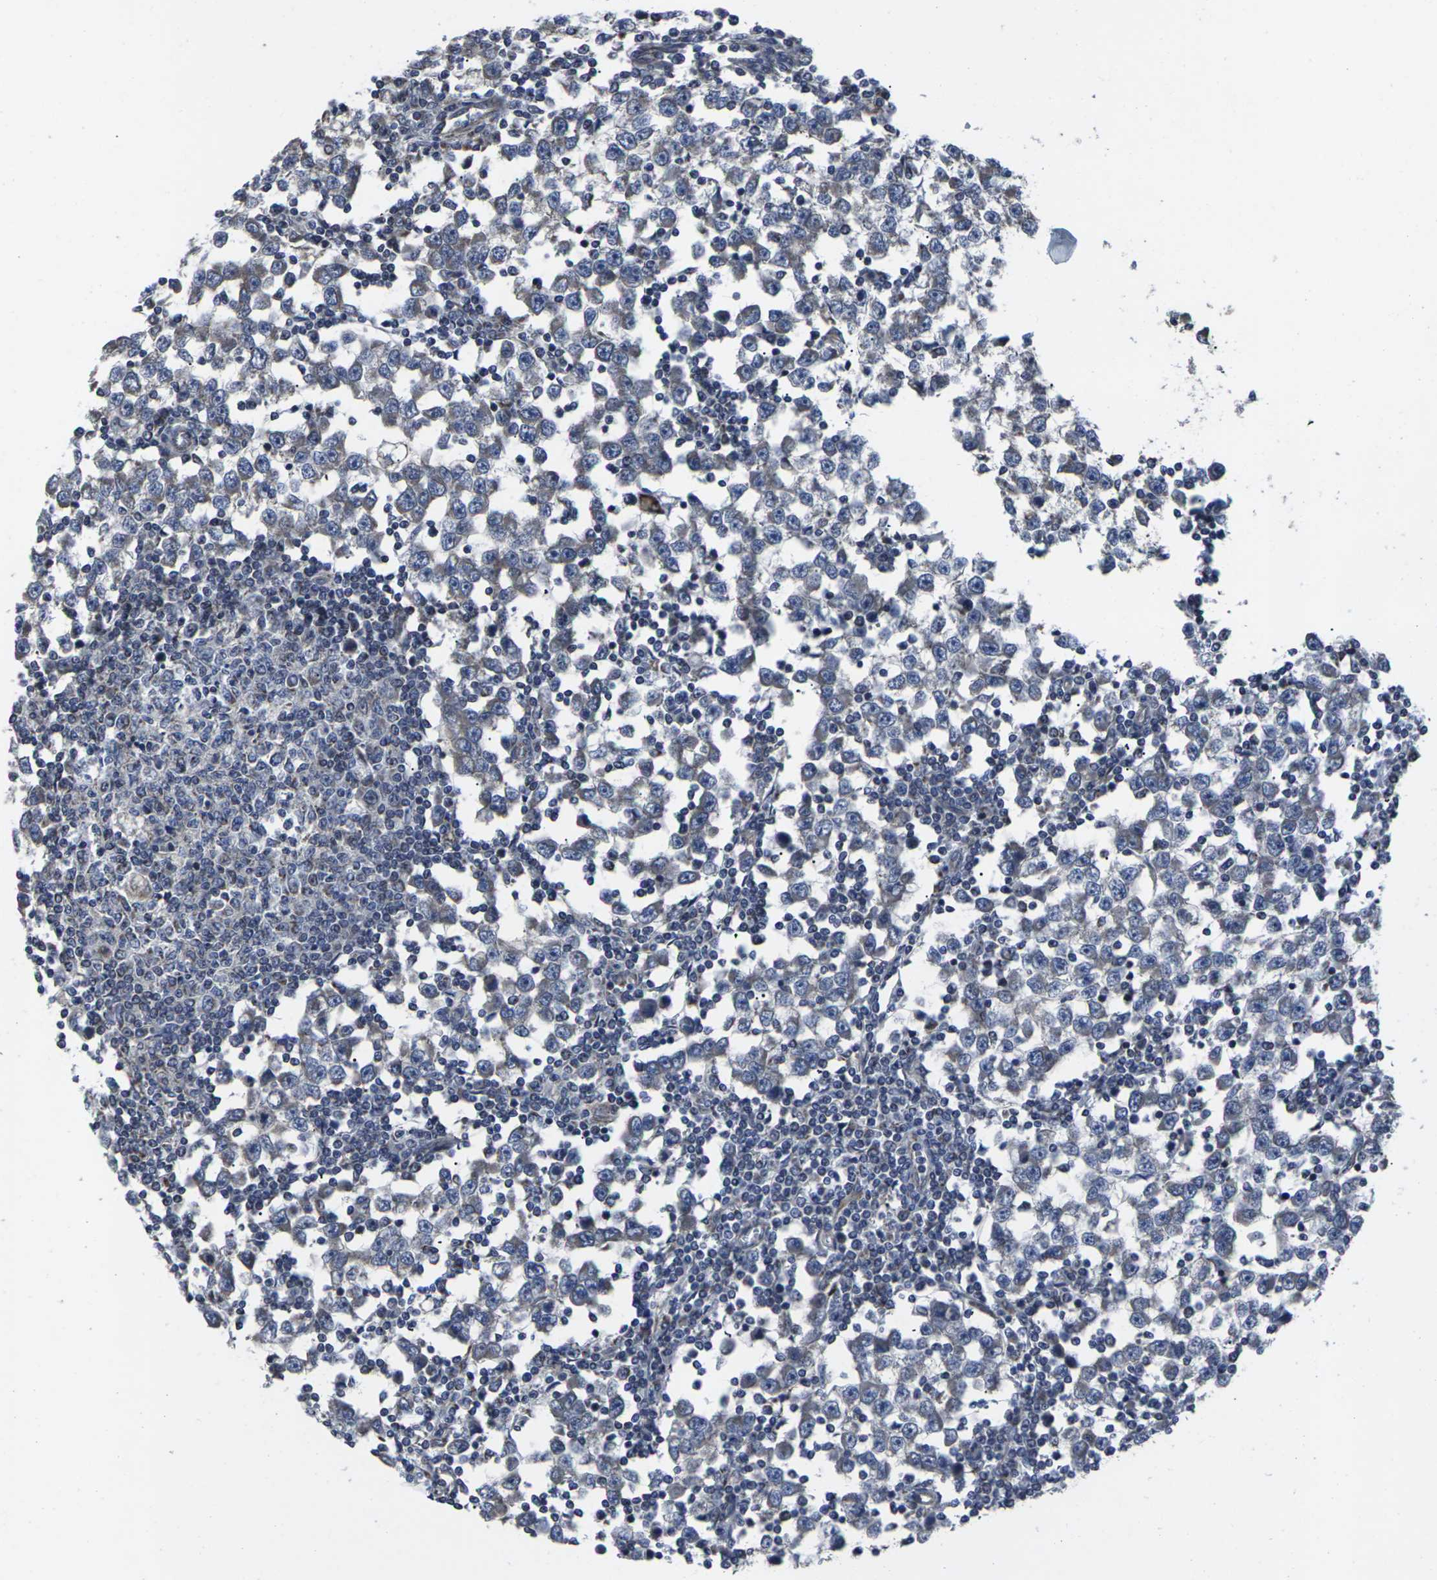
{"staining": {"intensity": "moderate", "quantity": "<25%", "location": "cytoplasmic/membranous"}, "tissue": "testis cancer", "cell_type": "Tumor cells", "image_type": "cancer", "snomed": [{"axis": "morphology", "description": "Seminoma, NOS"}, {"axis": "topography", "description": "Testis"}], "caption": "The immunohistochemical stain shows moderate cytoplasmic/membranous staining in tumor cells of testis cancer tissue. (IHC, brightfield microscopy, high magnification).", "gene": "MAPKAPK2", "patient": {"sex": "male", "age": 65}}